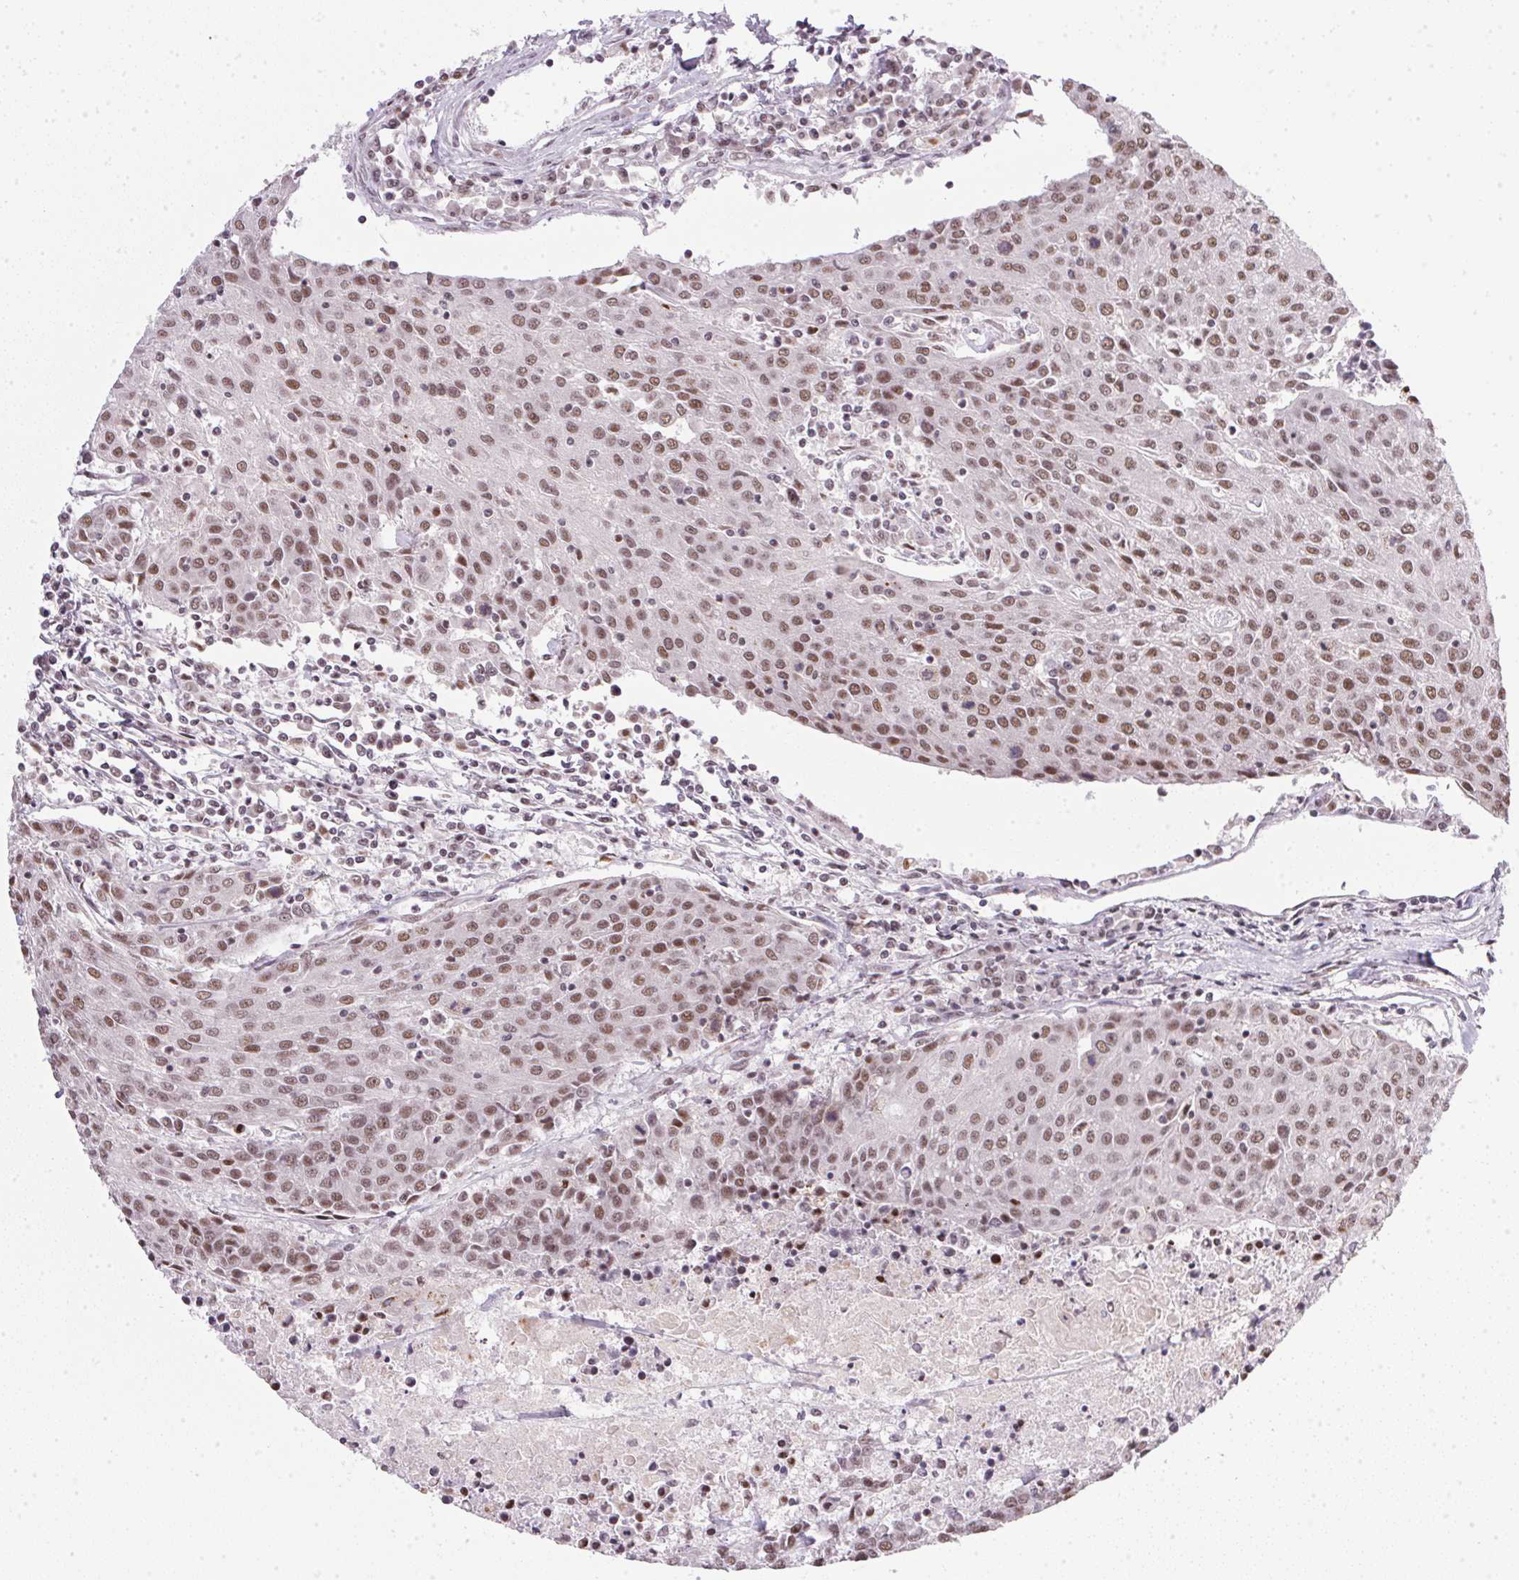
{"staining": {"intensity": "moderate", "quantity": ">75%", "location": "nuclear"}, "tissue": "urothelial cancer", "cell_type": "Tumor cells", "image_type": "cancer", "snomed": [{"axis": "morphology", "description": "Urothelial carcinoma, High grade"}, {"axis": "topography", "description": "Urinary bladder"}], "caption": "Immunohistochemical staining of high-grade urothelial carcinoma displays medium levels of moderate nuclear positivity in approximately >75% of tumor cells.", "gene": "SRSF7", "patient": {"sex": "female", "age": 85}}